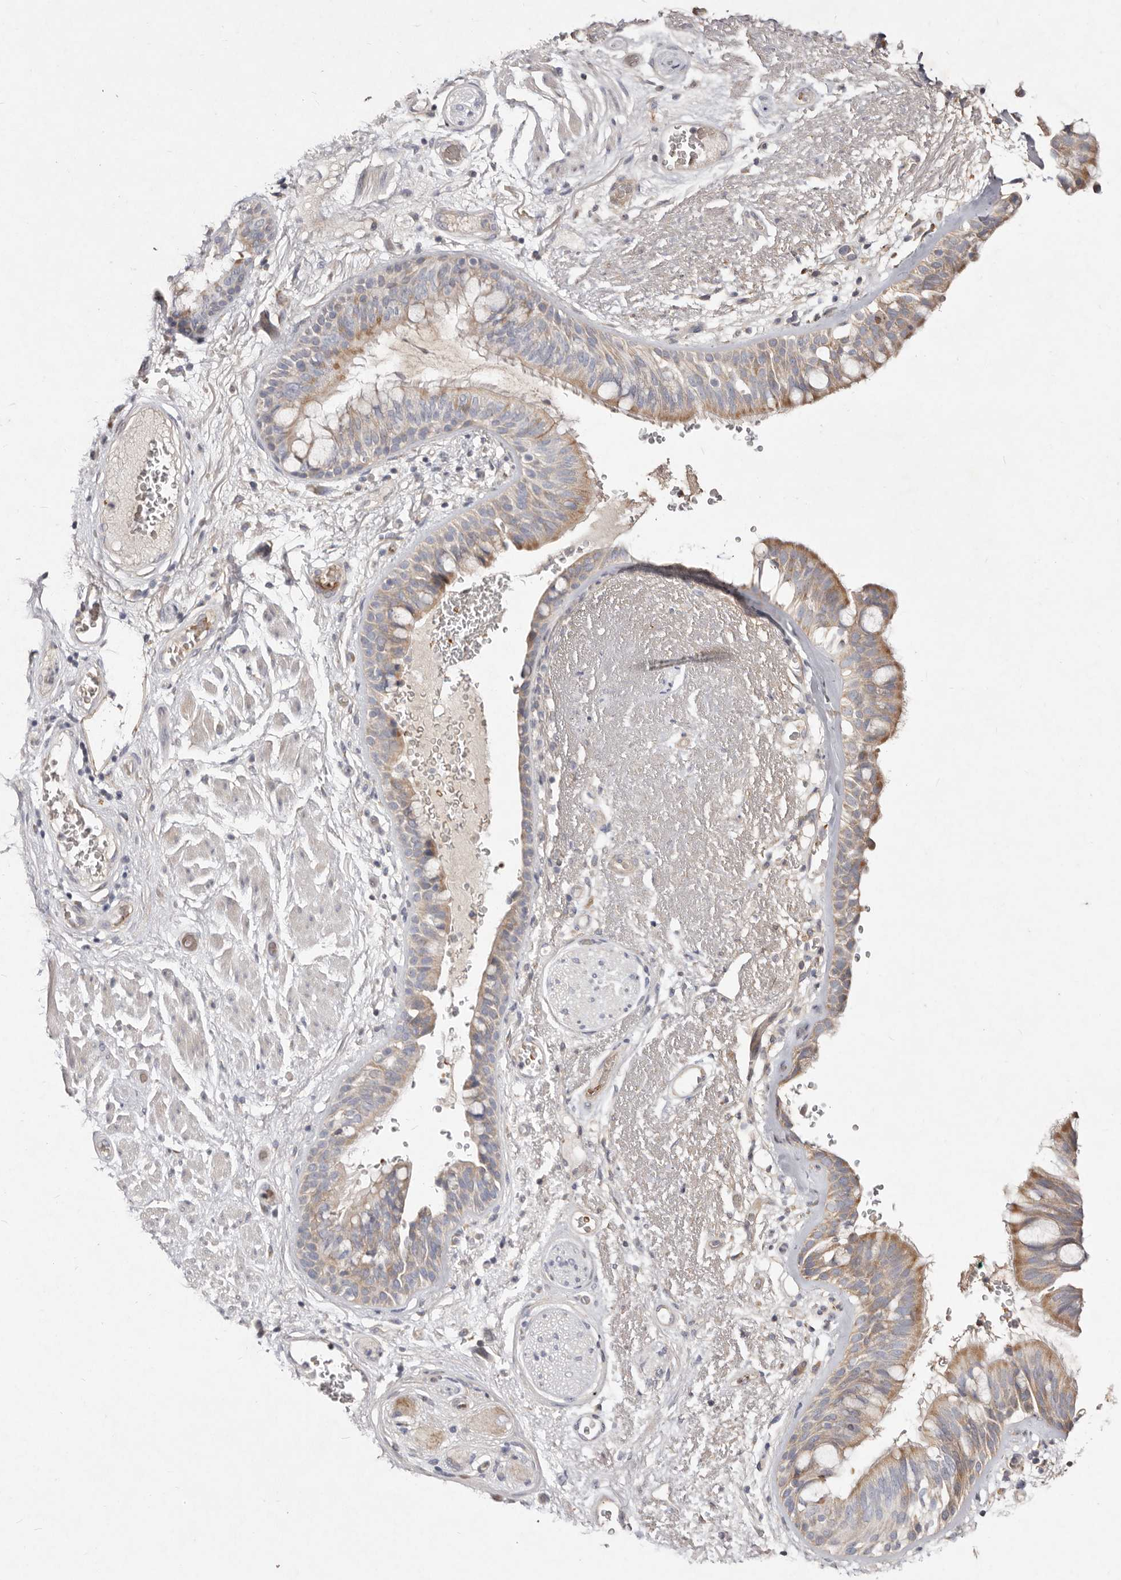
{"staining": {"intensity": "weak", "quantity": ">75%", "location": "cytoplasmic/membranous"}, "tissue": "bronchus", "cell_type": "Respiratory epithelial cells", "image_type": "normal", "snomed": [{"axis": "morphology", "description": "Normal tissue, NOS"}, {"axis": "morphology", "description": "Squamous cell carcinoma, NOS"}, {"axis": "topography", "description": "Lymph node"}, {"axis": "topography", "description": "Bronchus"}, {"axis": "topography", "description": "Lung"}], "caption": "Bronchus stained with a protein marker demonstrates weak staining in respiratory epithelial cells.", "gene": "SLC25A20", "patient": {"sex": "male", "age": 66}}